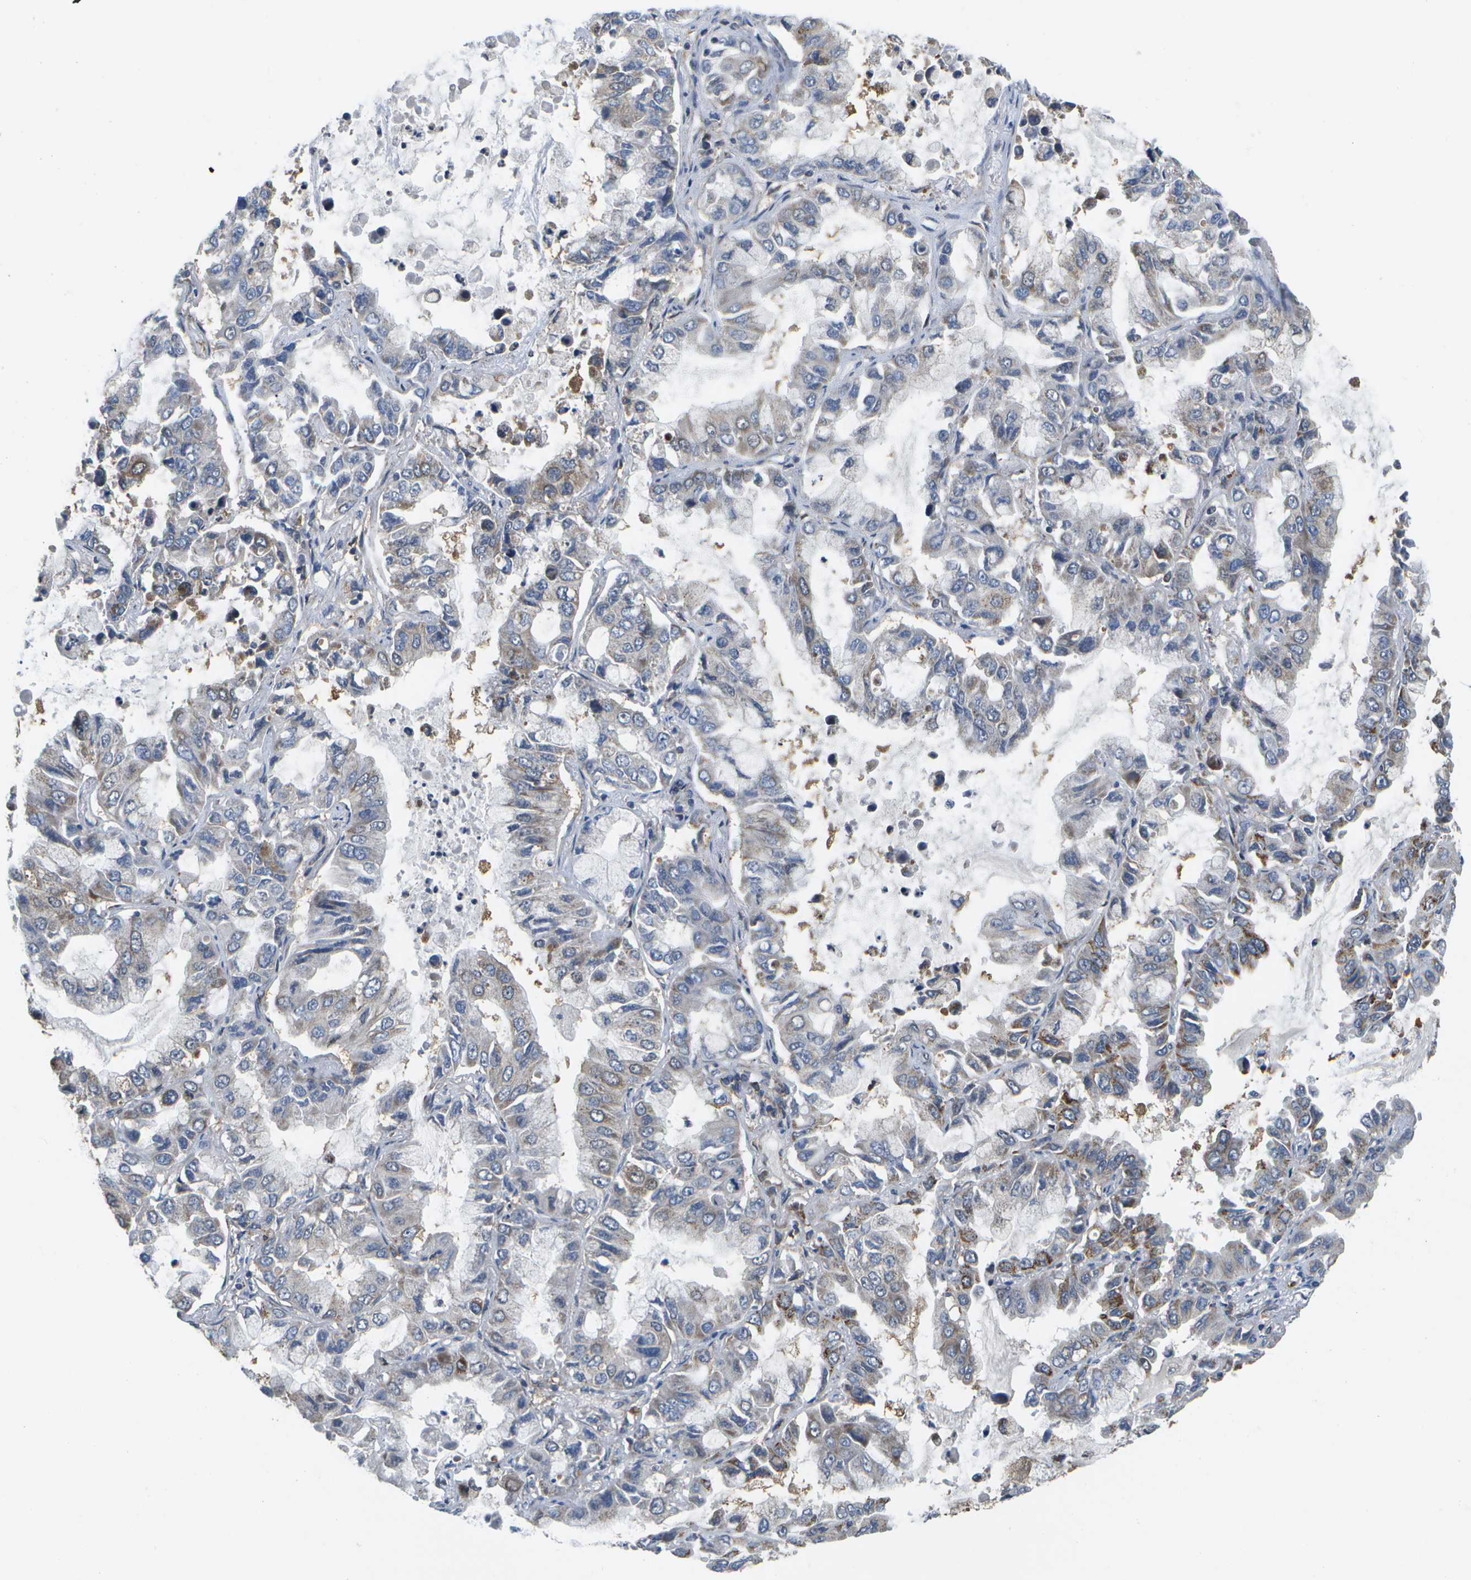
{"staining": {"intensity": "moderate", "quantity": "<25%", "location": "cytoplasmic/membranous"}, "tissue": "lung cancer", "cell_type": "Tumor cells", "image_type": "cancer", "snomed": [{"axis": "morphology", "description": "Adenocarcinoma, NOS"}, {"axis": "topography", "description": "Lung"}], "caption": "Lung cancer tissue shows moderate cytoplasmic/membranous positivity in approximately <25% of tumor cells, visualized by immunohistochemistry. (DAB (3,3'-diaminobenzidine) = brown stain, brightfield microscopy at high magnification).", "gene": "HADHA", "patient": {"sex": "male", "age": 64}}